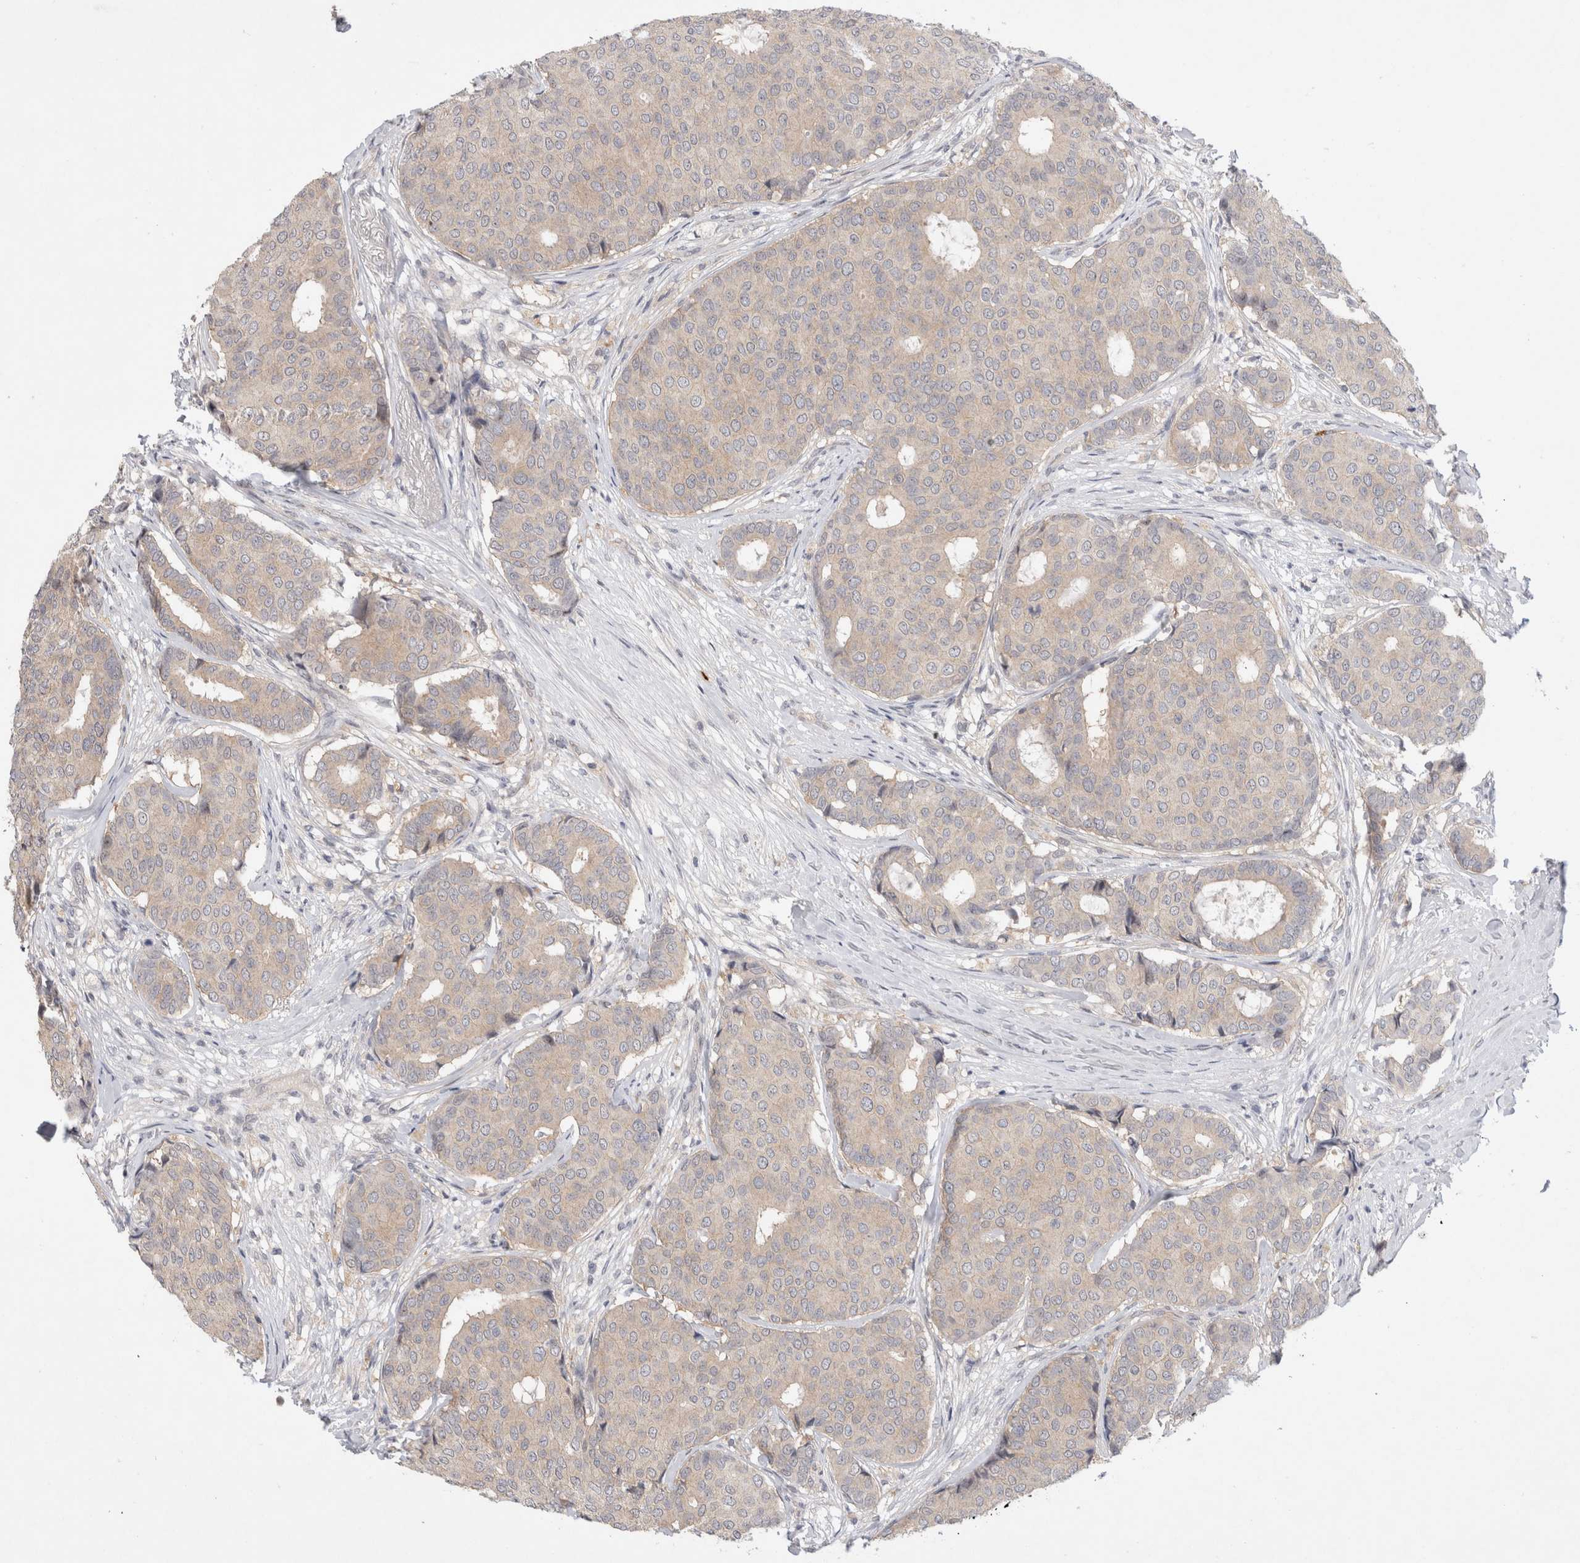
{"staining": {"intensity": "weak", "quantity": "<25%", "location": "cytoplasmic/membranous"}, "tissue": "breast cancer", "cell_type": "Tumor cells", "image_type": "cancer", "snomed": [{"axis": "morphology", "description": "Duct carcinoma"}, {"axis": "topography", "description": "Breast"}], "caption": "DAB (3,3'-diaminobenzidine) immunohistochemical staining of human breast infiltrating ductal carcinoma demonstrates no significant expression in tumor cells. The staining is performed using DAB brown chromogen with nuclei counter-stained in using hematoxylin.", "gene": "CERS3", "patient": {"sex": "female", "age": 75}}